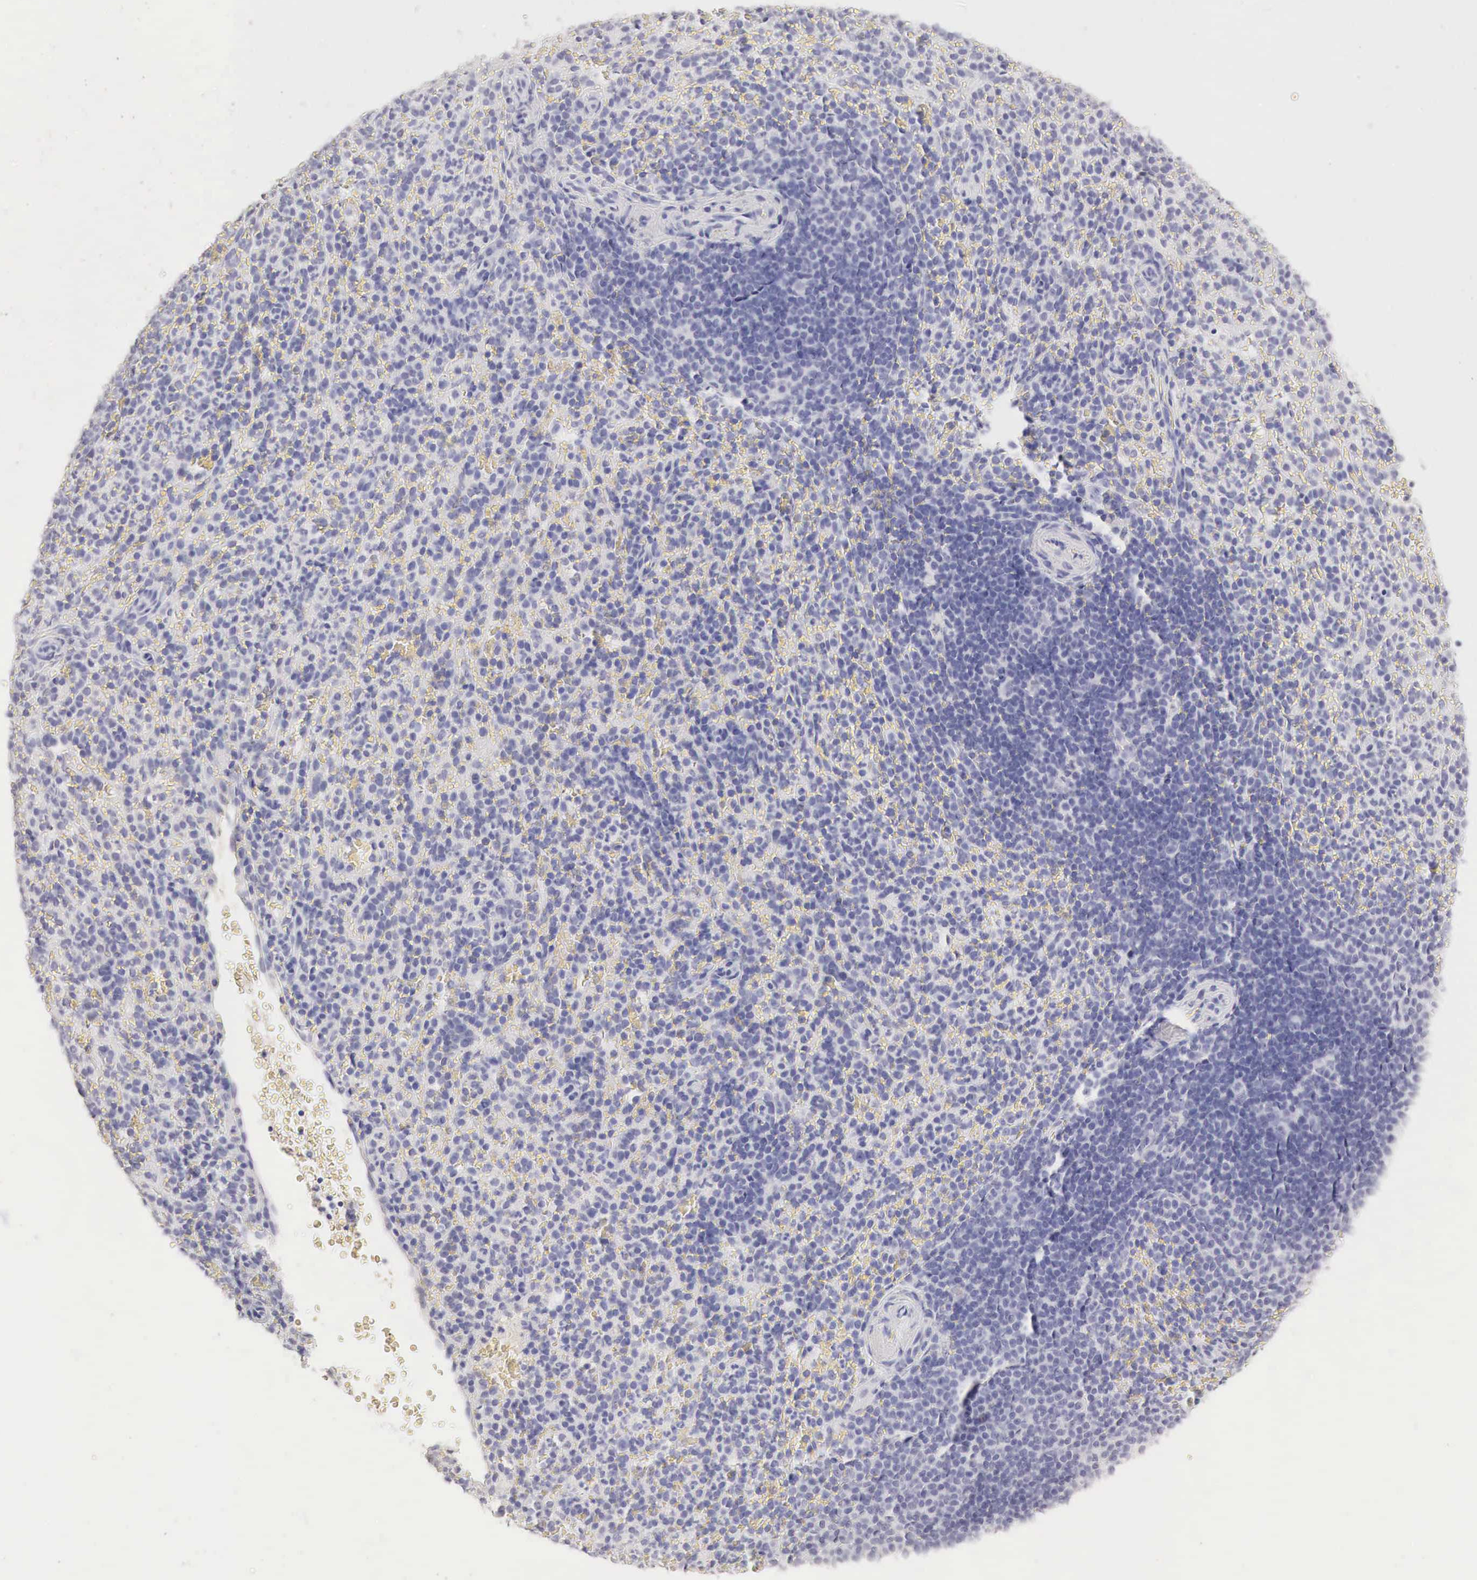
{"staining": {"intensity": "negative", "quantity": "none", "location": "none"}, "tissue": "spleen", "cell_type": "Cells in red pulp", "image_type": "normal", "snomed": [{"axis": "morphology", "description": "Normal tissue, NOS"}, {"axis": "topography", "description": "Spleen"}], "caption": "A high-resolution image shows immunohistochemistry staining of benign spleen, which reveals no significant staining in cells in red pulp.", "gene": "OTC", "patient": {"sex": "female", "age": 21}}